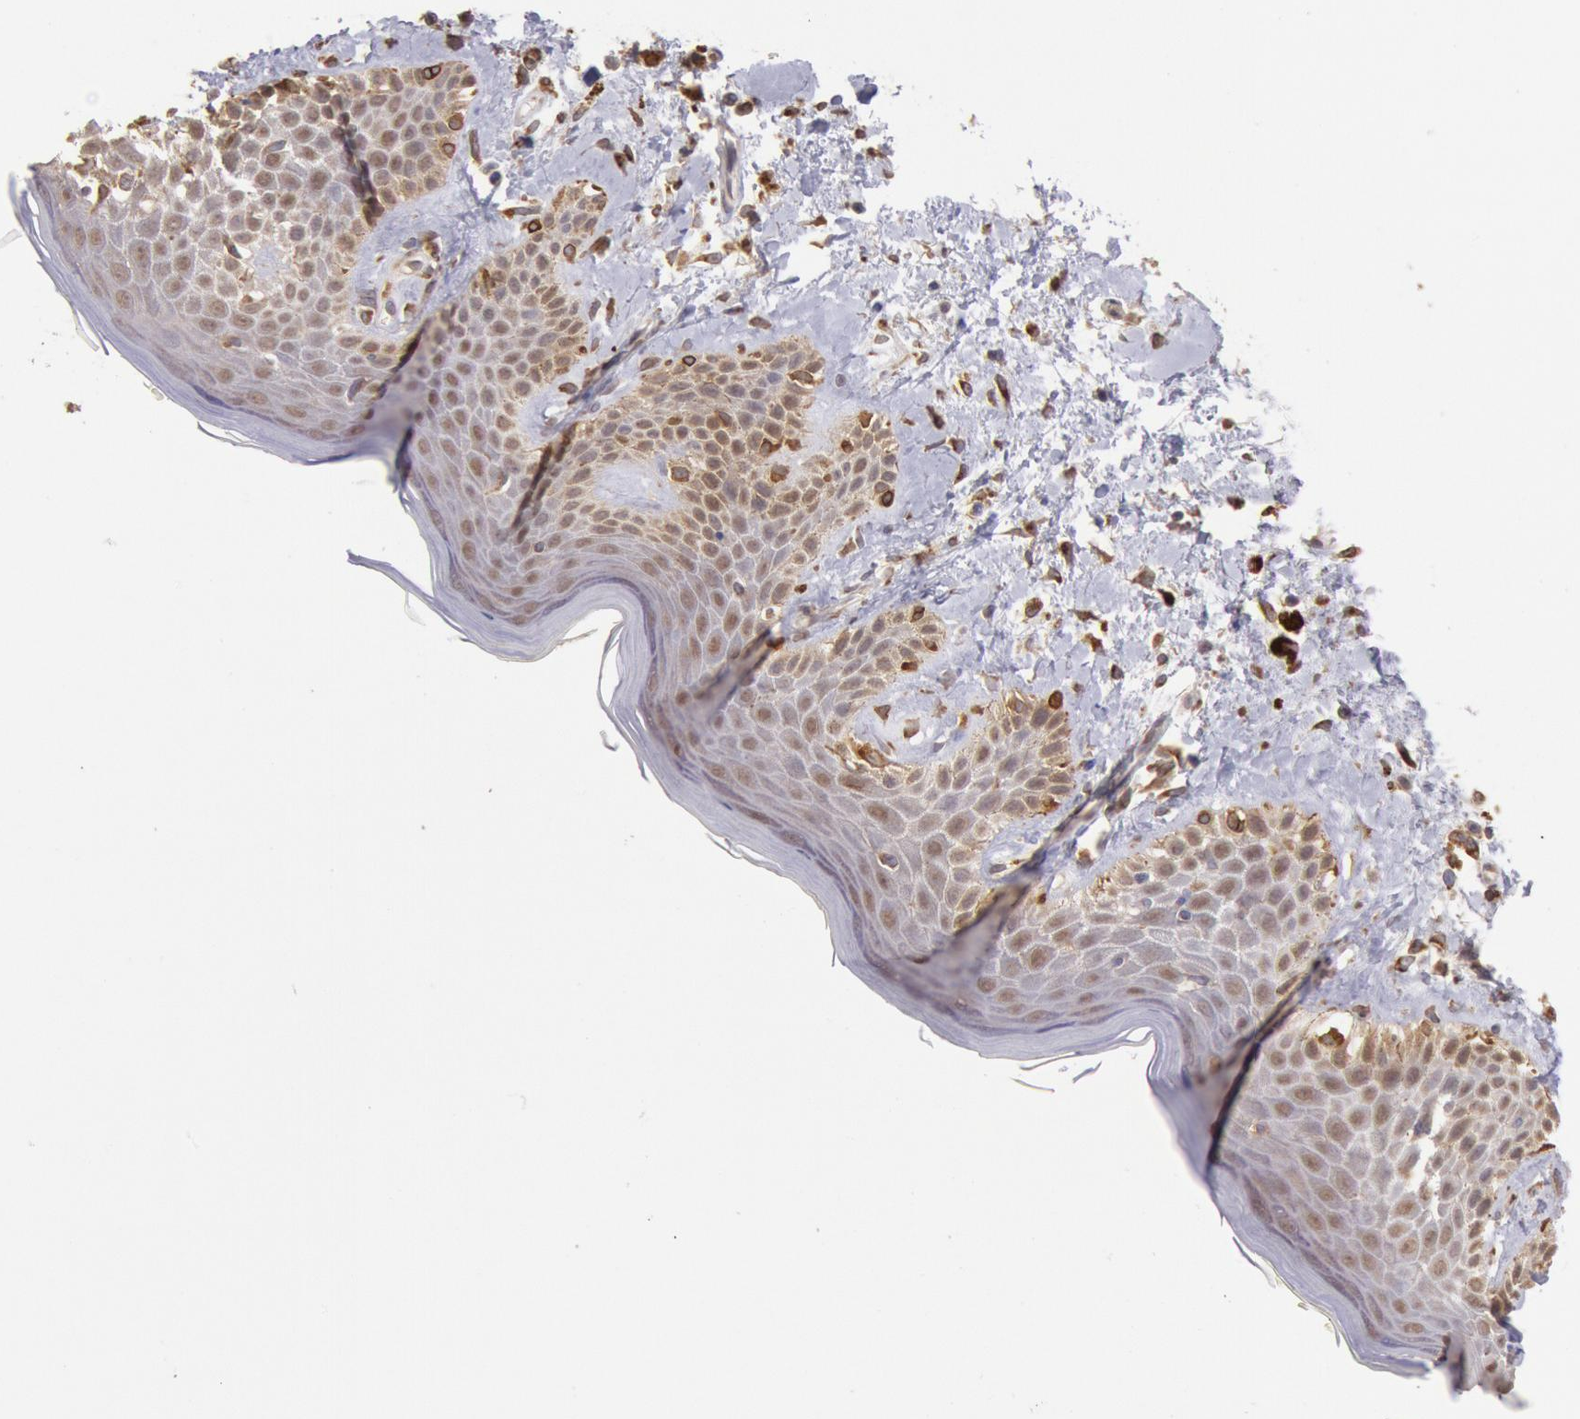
{"staining": {"intensity": "moderate", "quantity": ">75%", "location": "cytoplasmic/membranous,nuclear"}, "tissue": "skin", "cell_type": "Epidermal cells", "image_type": "normal", "snomed": [{"axis": "morphology", "description": "Normal tissue, NOS"}, {"axis": "topography", "description": "Anal"}], "caption": "An IHC histopathology image of unremarkable tissue is shown. Protein staining in brown shows moderate cytoplasmic/membranous,nuclear positivity in skin within epidermal cells.", "gene": "COMT", "patient": {"sex": "female", "age": 78}}